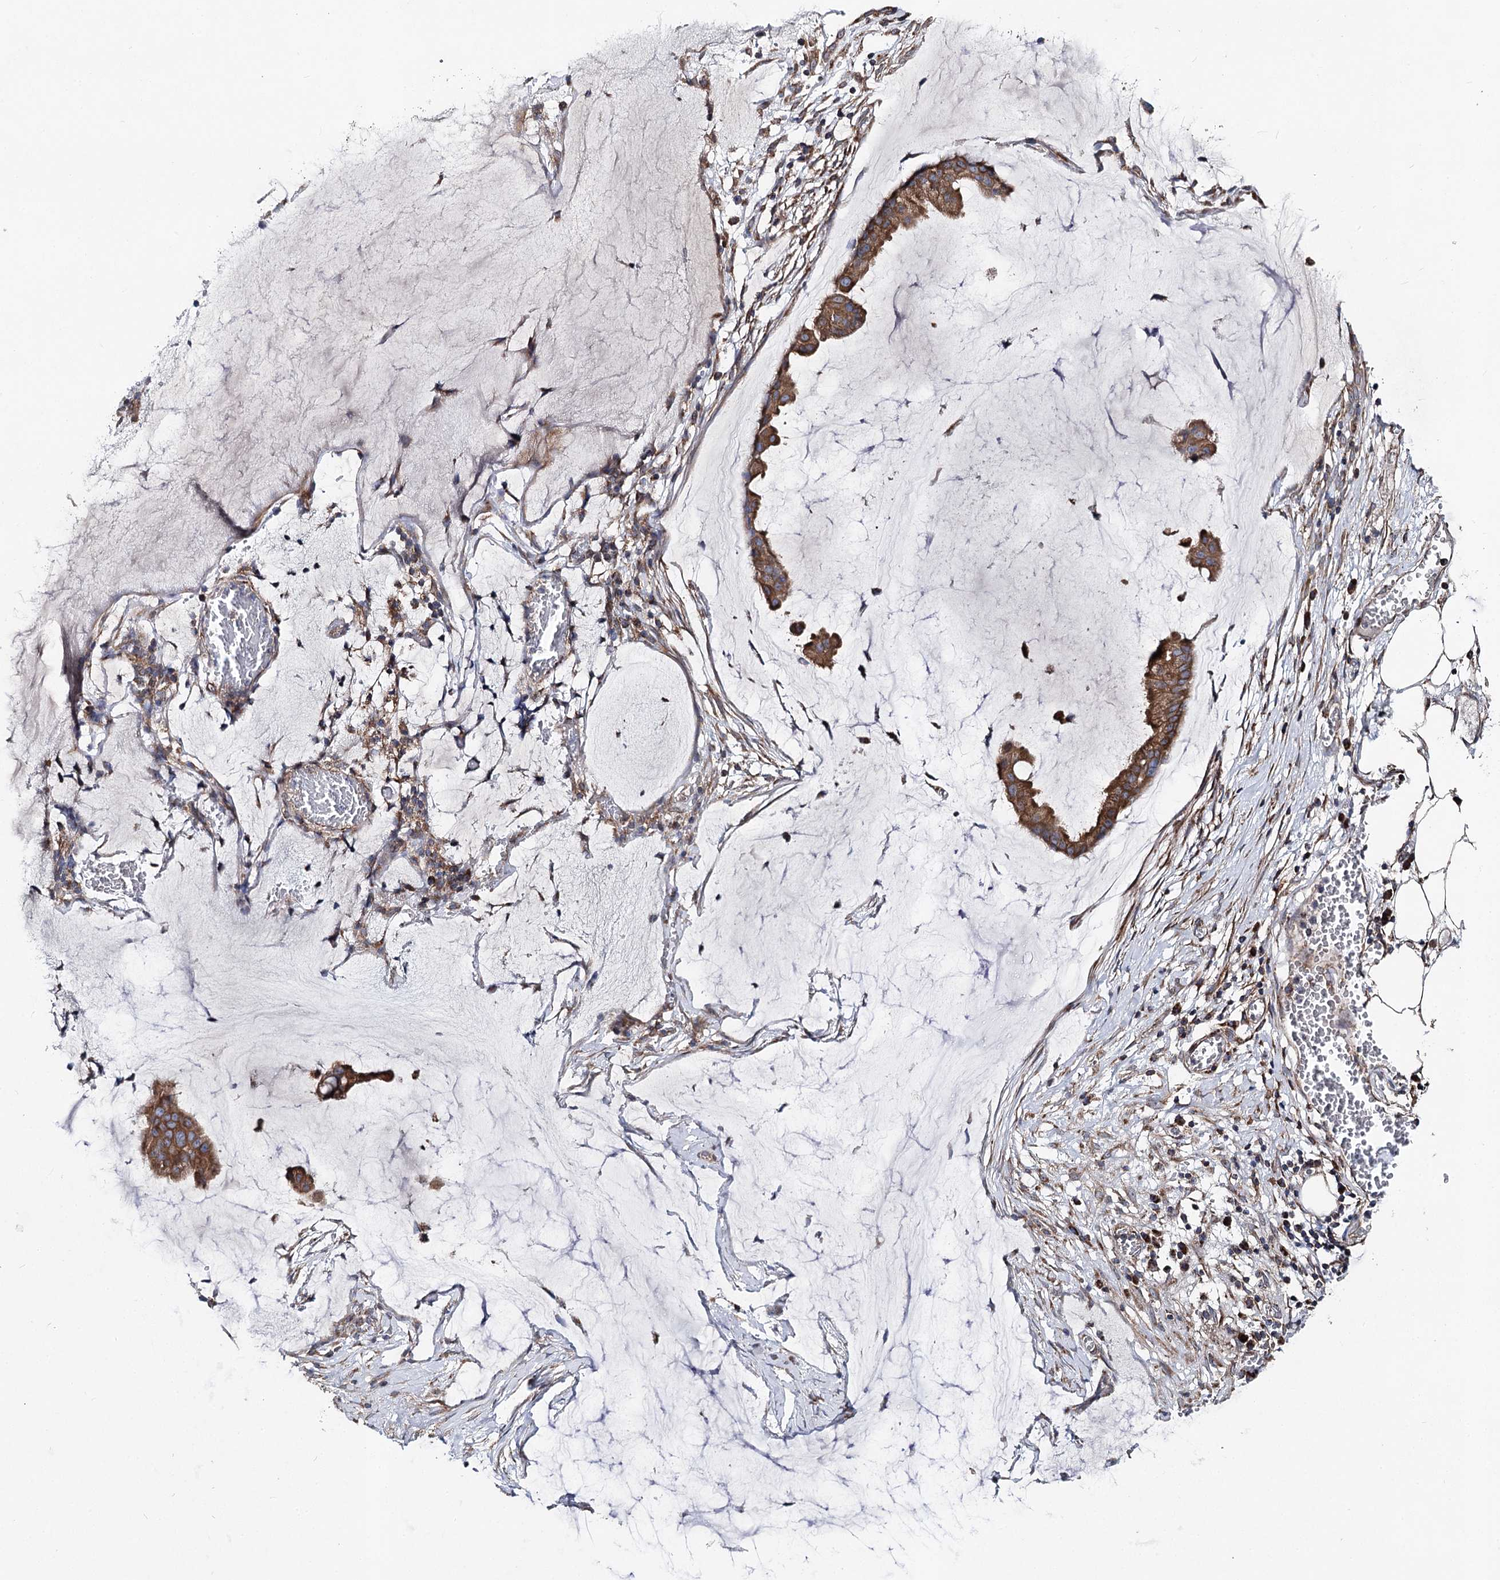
{"staining": {"intensity": "moderate", "quantity": ">75%", "location": "cytoplasmic/membranous"}, "tissue": "ovarian cancer", "cell_type": "Tumor cells", "image_type": "cancer", "snomed": [{"axis": "morphology", "description": "Cystadenocarcinoma, mucinous, NOS"}, {"axis": "topography", "description": "Ovary"}], "caption": "Immunohistochemical staining of ovarian cancer (mucinous cystadenocarcinoma) reveals medium levels of moderate cytoplasmic/membranous protein staining in about >75% of tumor cells. Using DAB (brown) and hematoxylin (blue) stains, captured at high magnification using brightfield microscopy.", "gene": "MSANTD2", "patient": {"sex": "female", "age": 73}}